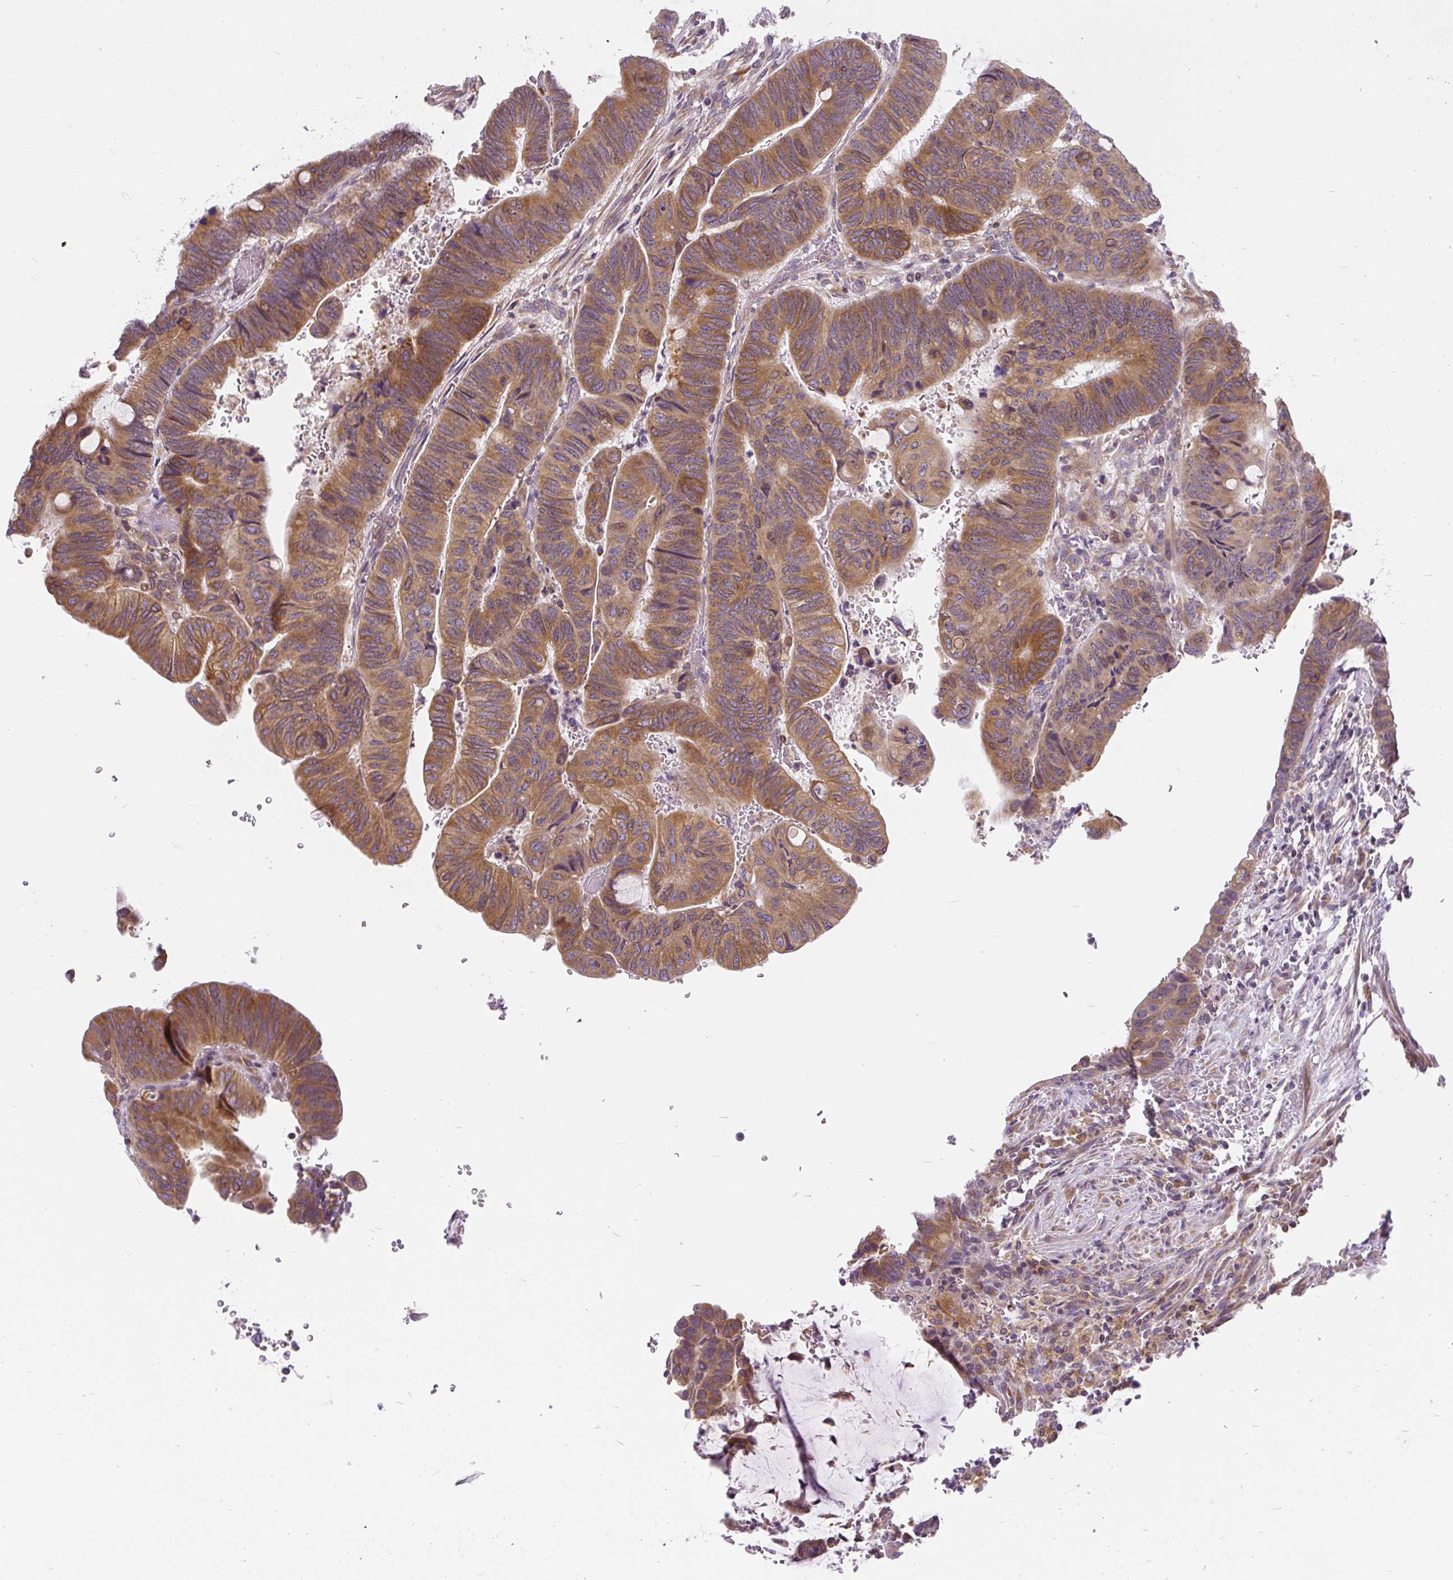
{"staining": {"intensity": "moderate", "quantity": ">75%", "location": "cytoplasmic/membranous"}, "tissue": "colorectal cancer", "cell_type": "Tumor cells", "image_type": "cancer", "snomed": [{"axis": "morphology", "description": "Normal tissue, NOS"}, {"axis": "morphology", "description": "Adenocarcinoma, NOS"}, {"axis": "topography", "description": "Rectum"}, {"axis": "topography", "description": "Peripheral nerve tissue"}], "caption": "IHC histopathology image of neoplastic tissue: colorectal adenocarcinoma stained using immunohistochemistry demonstrates medium levels of moderate protein expression localized specifically in the cytoplasmic/membranous of tumor cells, appearing as a cytoplasmic/membranous brown color.", "gene": "CYP20A1", "patient": {"sex": "male", "age": 92}}